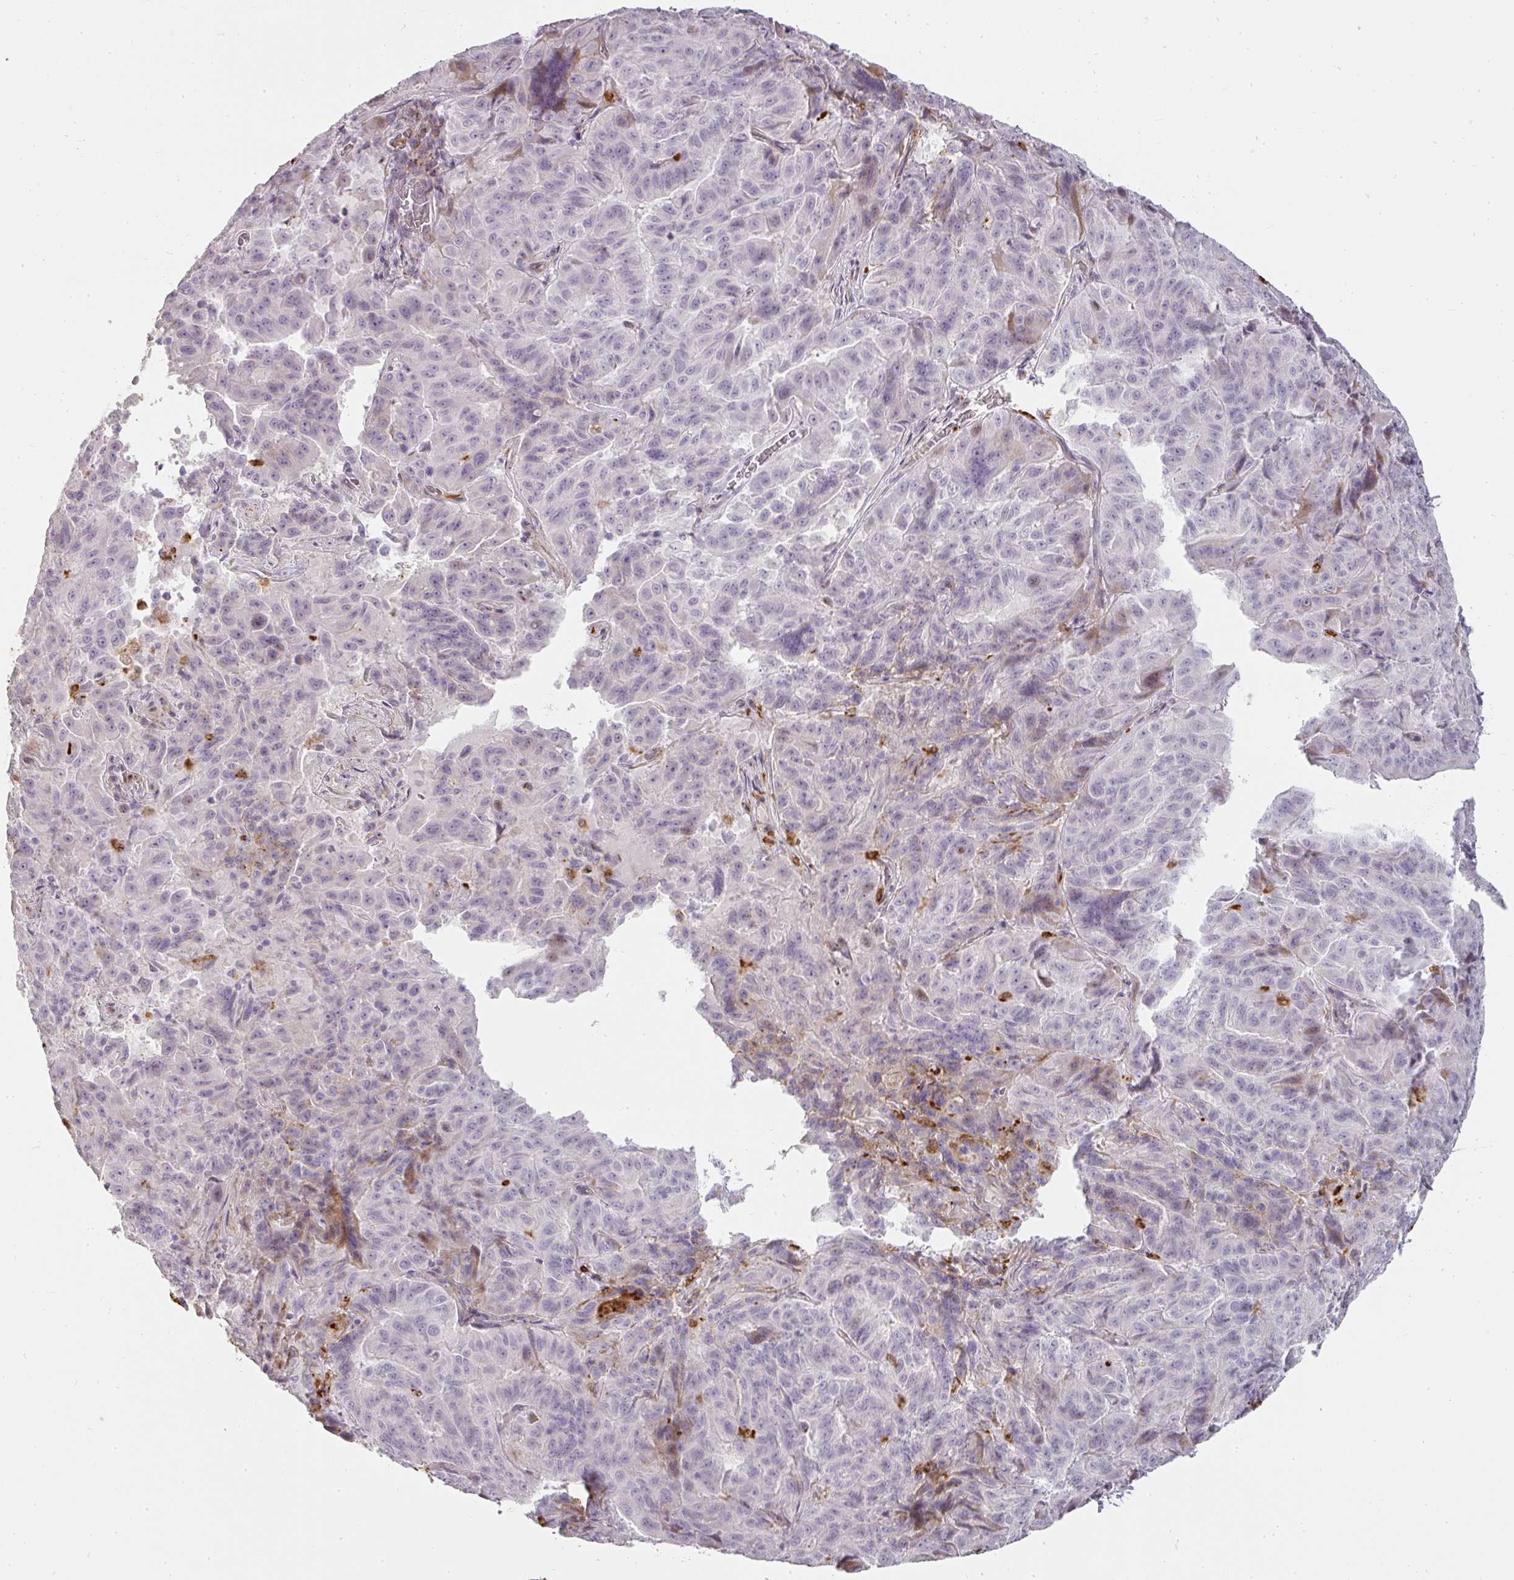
{"staining": {"intensity": "weak", "quantity": "<25%", "location": "cytoplasmic/membranous"}, "tissue": "pancreatic cancer", "cell_type": "Tumor cells", "image_type": "cancer", "snomed": [{"axis": "morphology", "description": "Adenocarcinoma, NOS"}, {"axis": "topography", "description": "Pancreas"}], "caption": "A photomicrograph of human pancreatic cancer (adenocarcinoma) is negative for staining in tumor cells.", "gene": "BIK", "patient": {"sex": "male", "age": 63}}